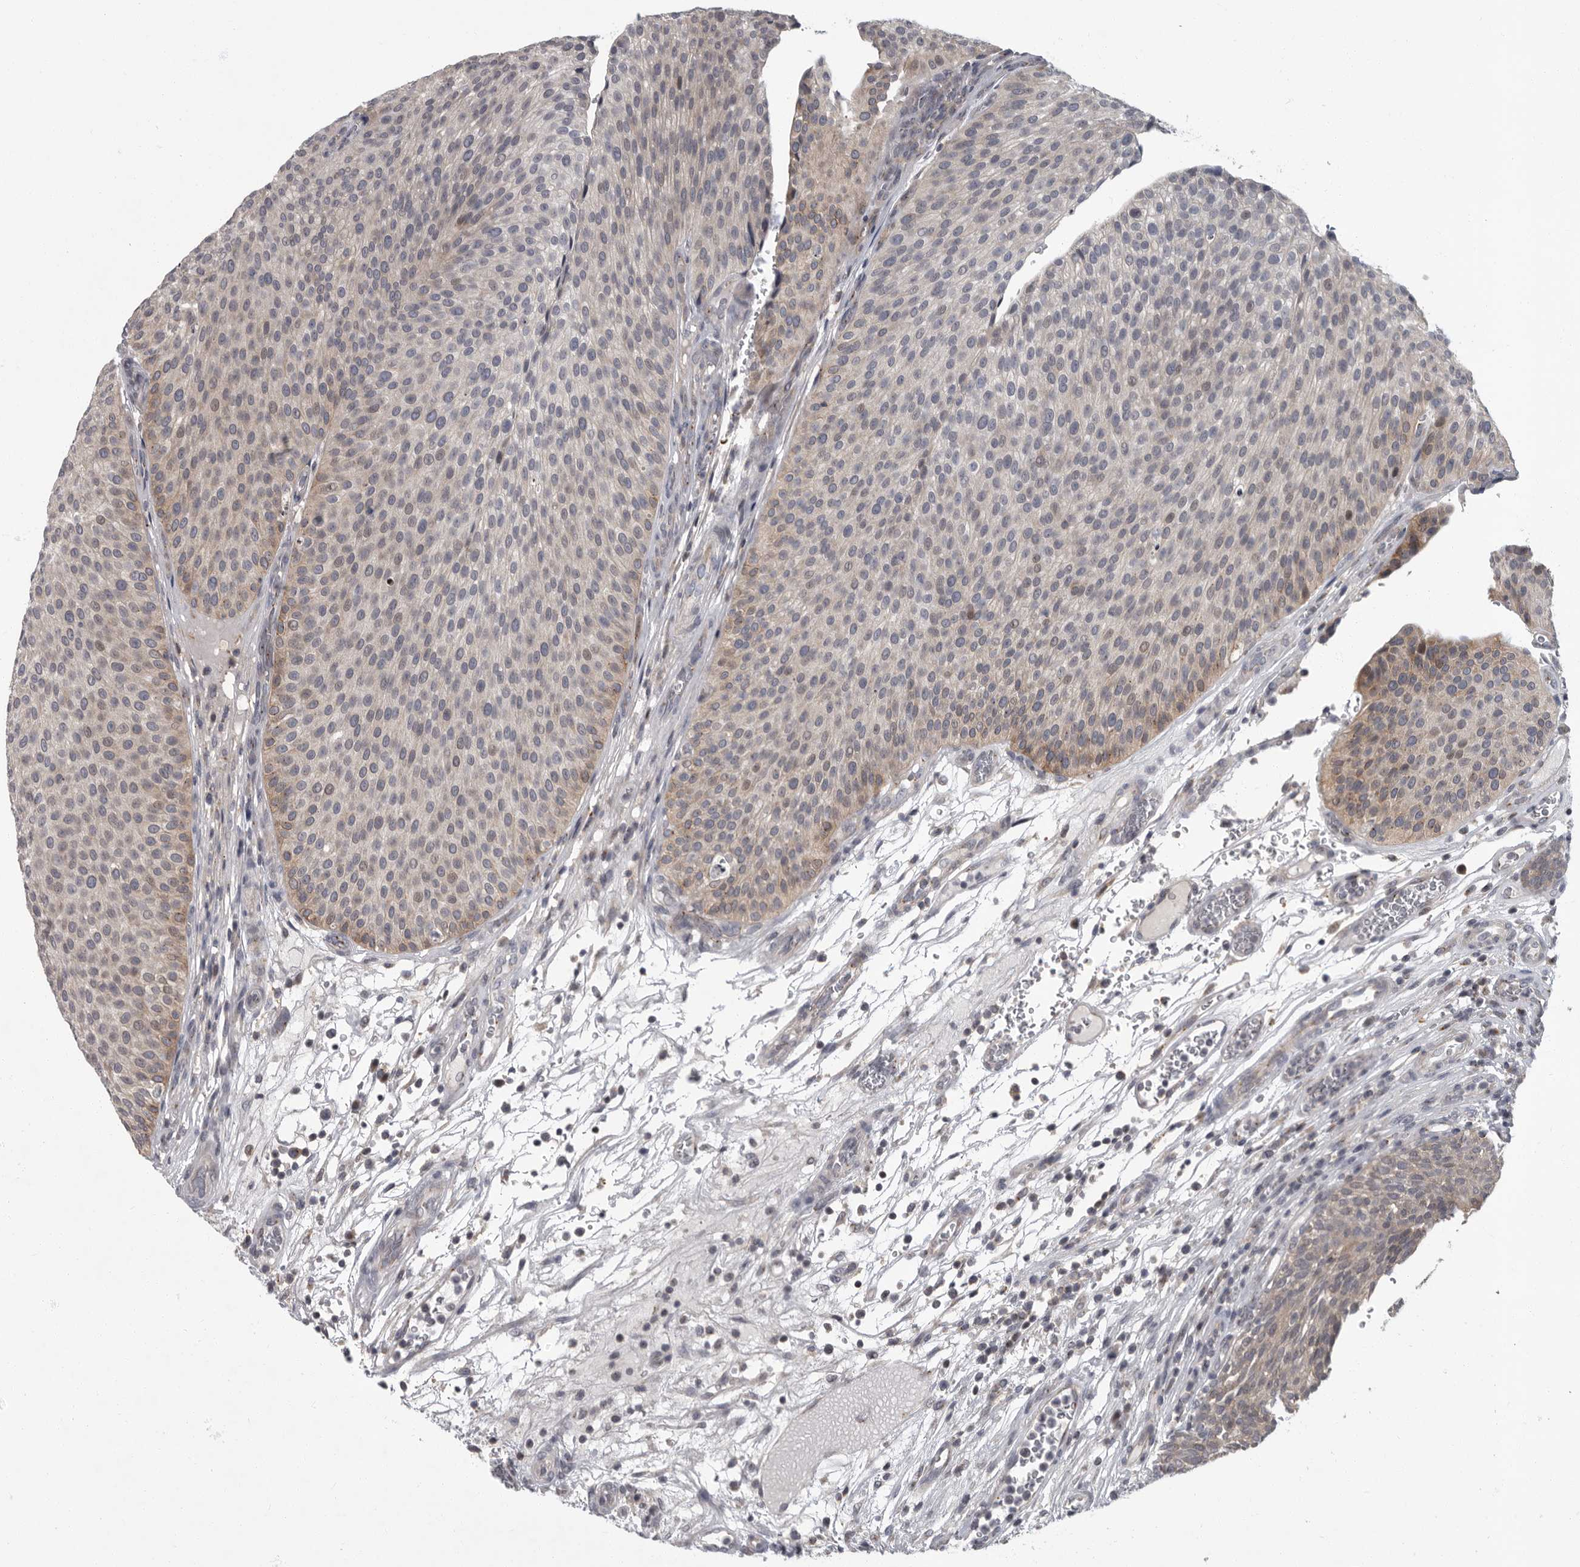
{"staining": {"intensity": "weak", "quantity": "<25%", "location": "cytoplasmic/membranous"}, "tissue": "urothelial cancer", "cell_type": "Tumor cells", "image_type": "cancer", "snomed": [{"axis": "morphology", "description": "Normal tissue, NOS"}, {"axis": "morphology", "description": "Urothelial carcinoma, Low grade"}, {"axis": "topography", "description": "Smooth muscle"}, {"axis": "topography", "description": "Urinary bladder"}], "caption": "Human urothelial cancer stained for a protein using immunohistochemistry (IHC) demonstrates no staining in tumor cells.", "gene": "PDE7A", "patient": {"sex": "male", "age": 60}}